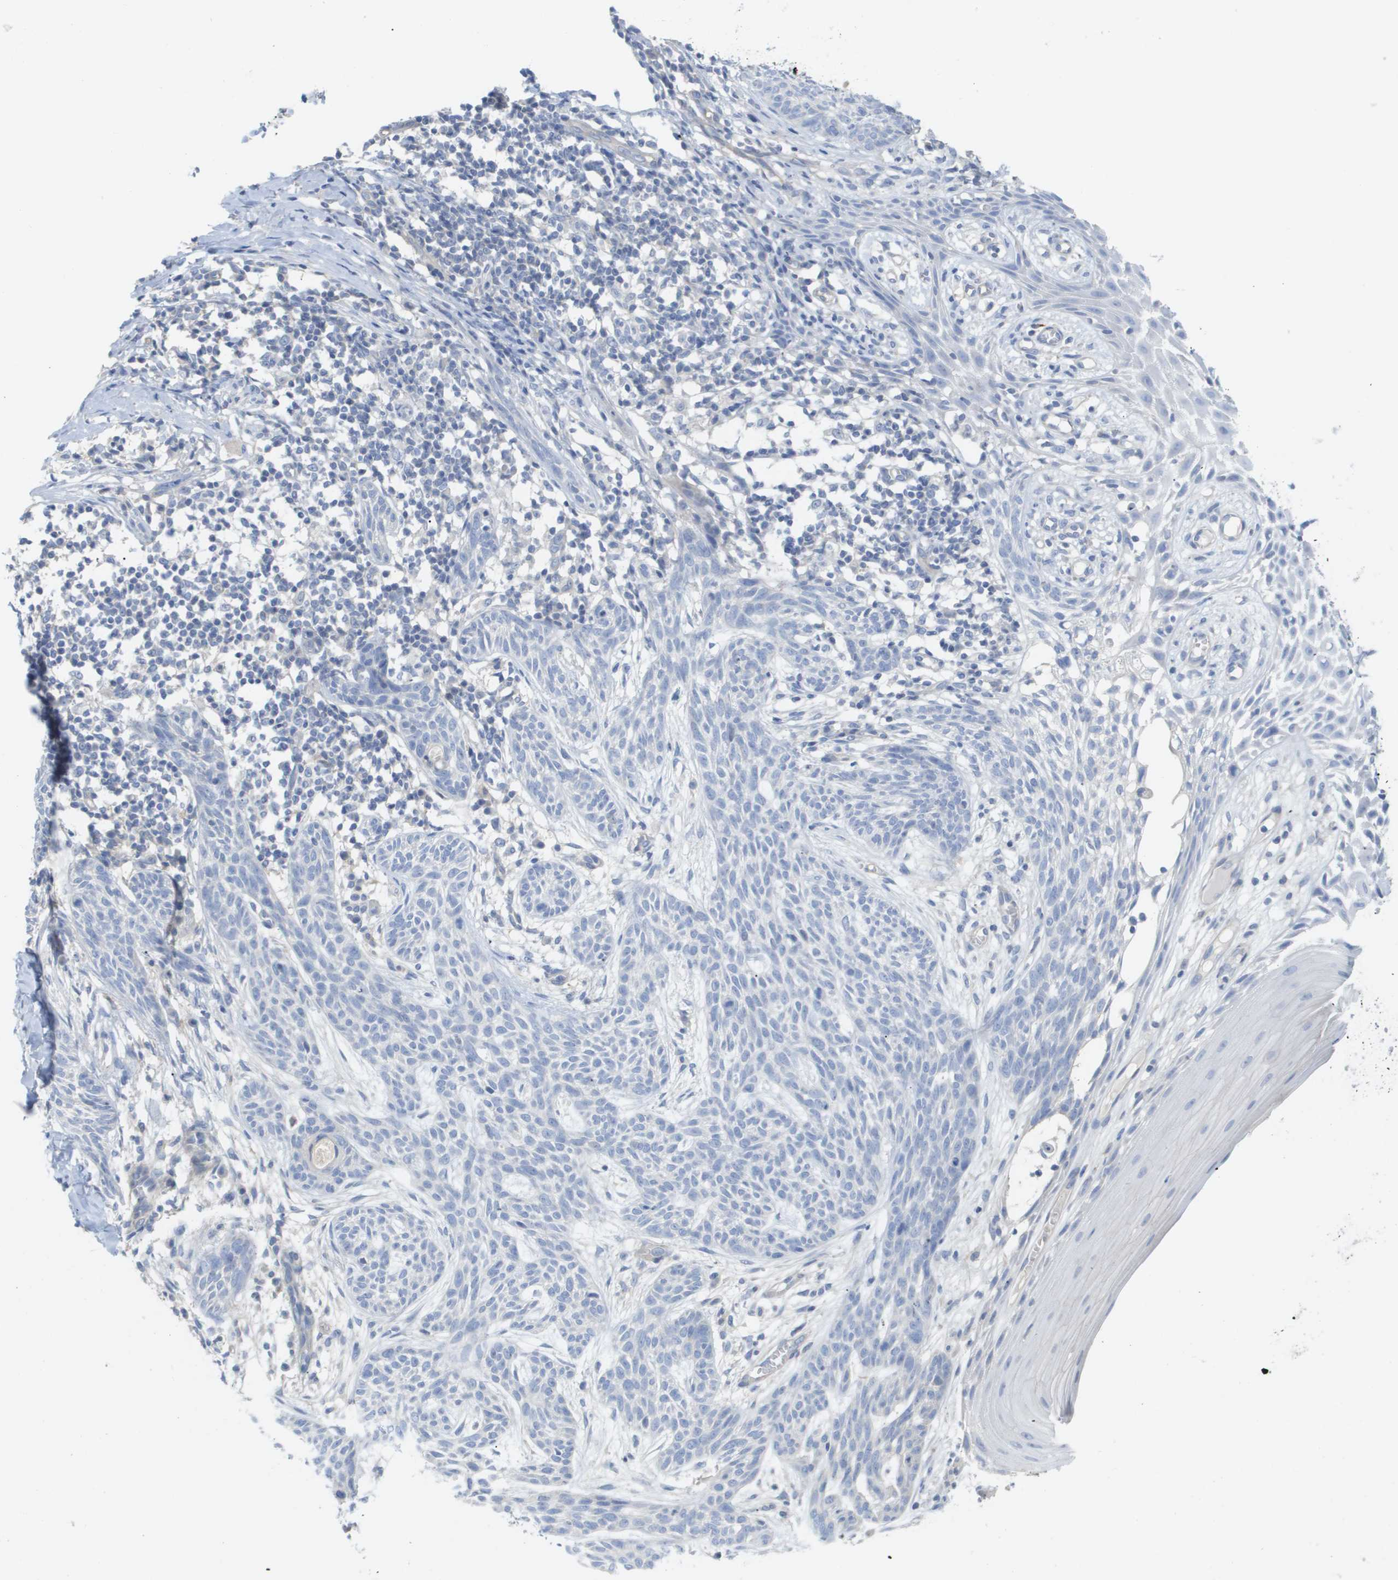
{"staining": {"intensity": "negative", "quantity": "none", "location": "none"}, "tissue": "skin cancer", "cell_type": "Tumor cells", "image_type": "cancer", "snomed": [{"axis": "morphology", "description": "Basal cell carcinoma"}, {"axis": "topography", "description": "Skin"}], "caption": "The immunohistochemistry (IHC) micrograph has no significant expression in tumor cells of skin cancer (basal cell carcinoma) tissue.", "gene": "MYL3", "patient": {"sex": "female", "age": 59}}